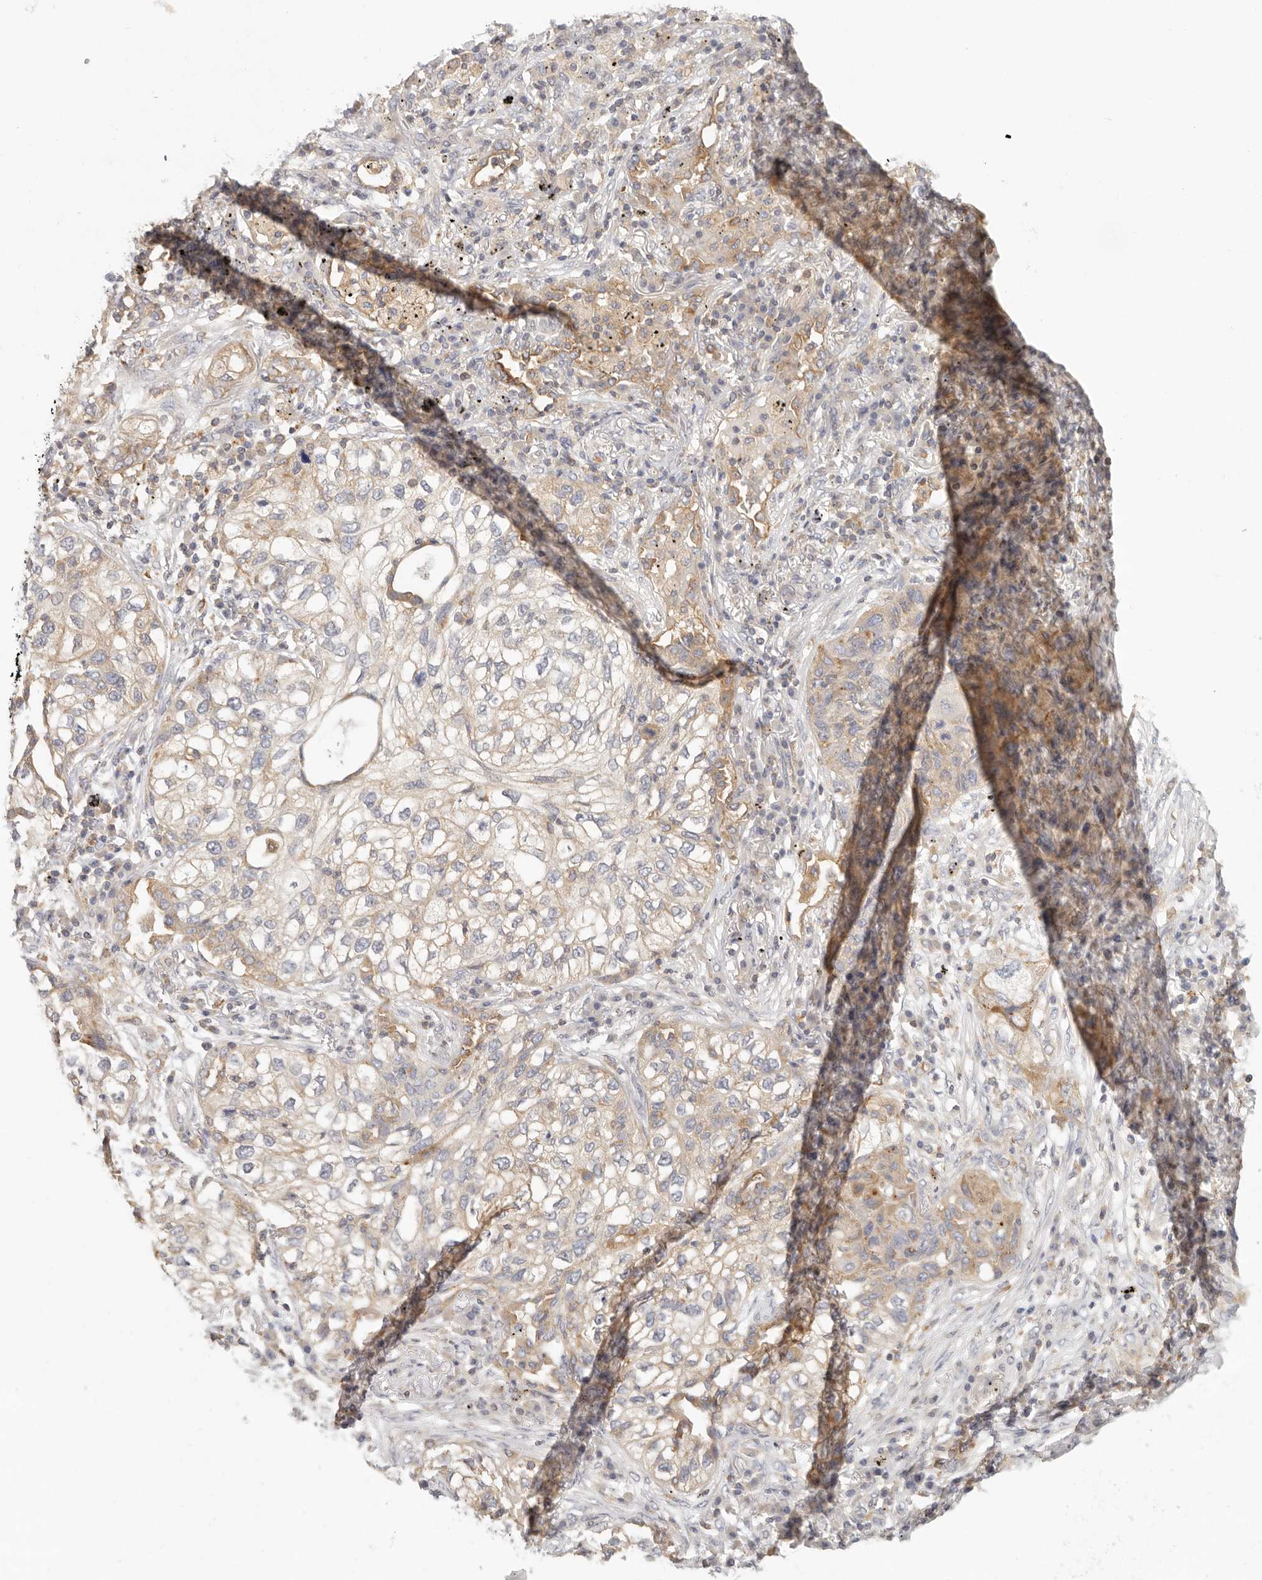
{"staining": {"intensity": "weak", "quantity": "<25%", "location": "cytoplasmic/membranous"}, "tissue": "lung cancer", "cell_type": "Tumor cells", "image_type": "cancer", "snomed": [{"axis": "morphology", "description": "Squamous cell carcinoma, NOS"}, {"axis": "topography", "description": "Lung"}], "caption": "This is an immunohistochemistry (IHC) histopathology image of lung squamous cell carcinoma. There is no positivity in tumor cells.", "gene": "ANXA9", "patient": {"sex": "female", "age": 63}}